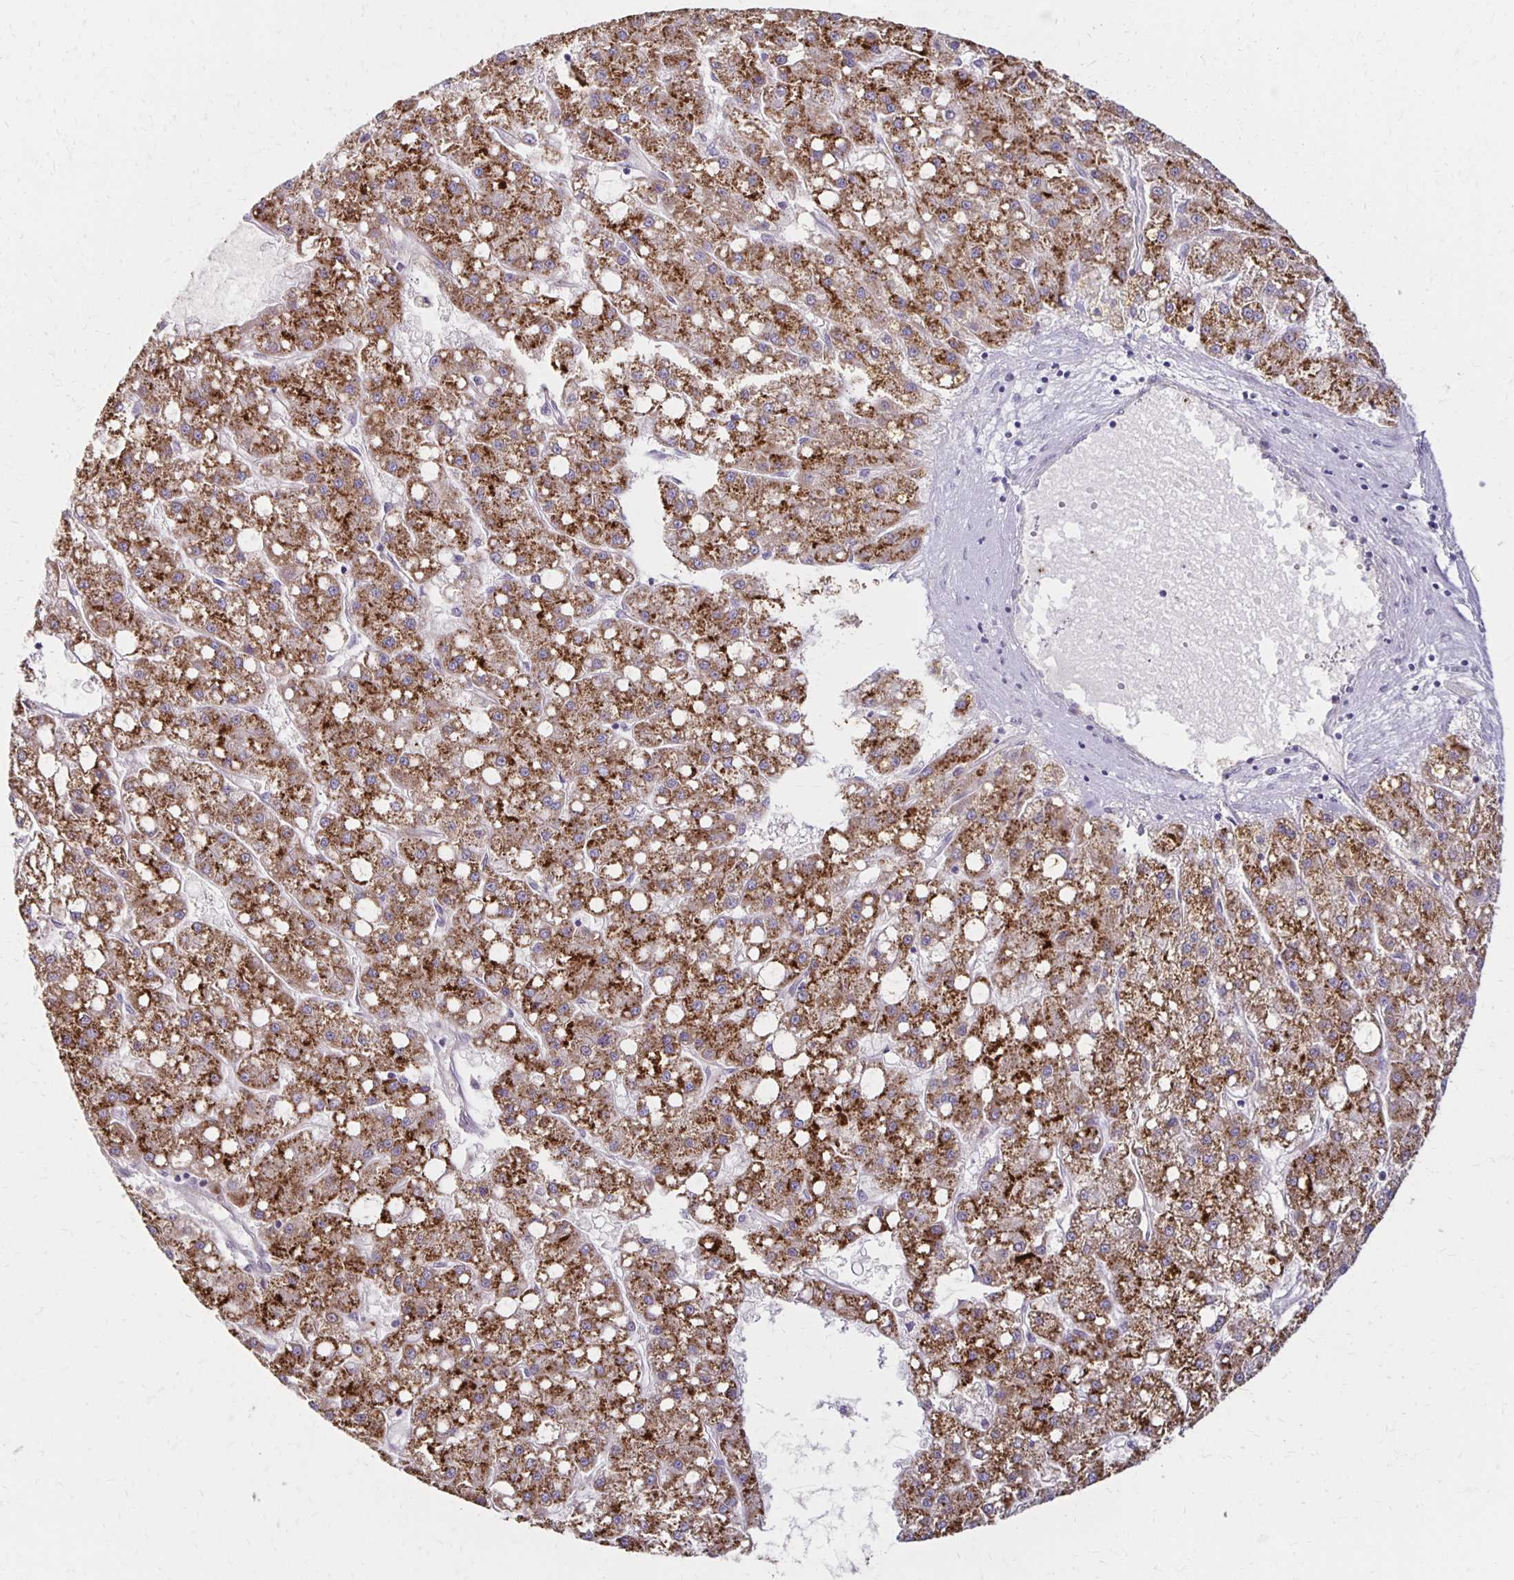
{"staining": {"intensity": "moderate", "quantity": ">75%", "location": "cytoplasmic/membranous"}, "tissue": "liver cancer", "cell_type": "Tumor cells", "image_type": "cancer", "snomed": [{"axis": "morphology", "description": "Carcinoma, Hepatocellular, NOS"}, {"axis": "topography", "description": "Liver"}], "caption": "Moderate cytoplasmic/membranous protein expression is present in approximately >75% of tumor cells in hepatocellular carcinoma (liver).", "gene": "KATNBL1", "patient": {"sex": "male", "age": 67}}